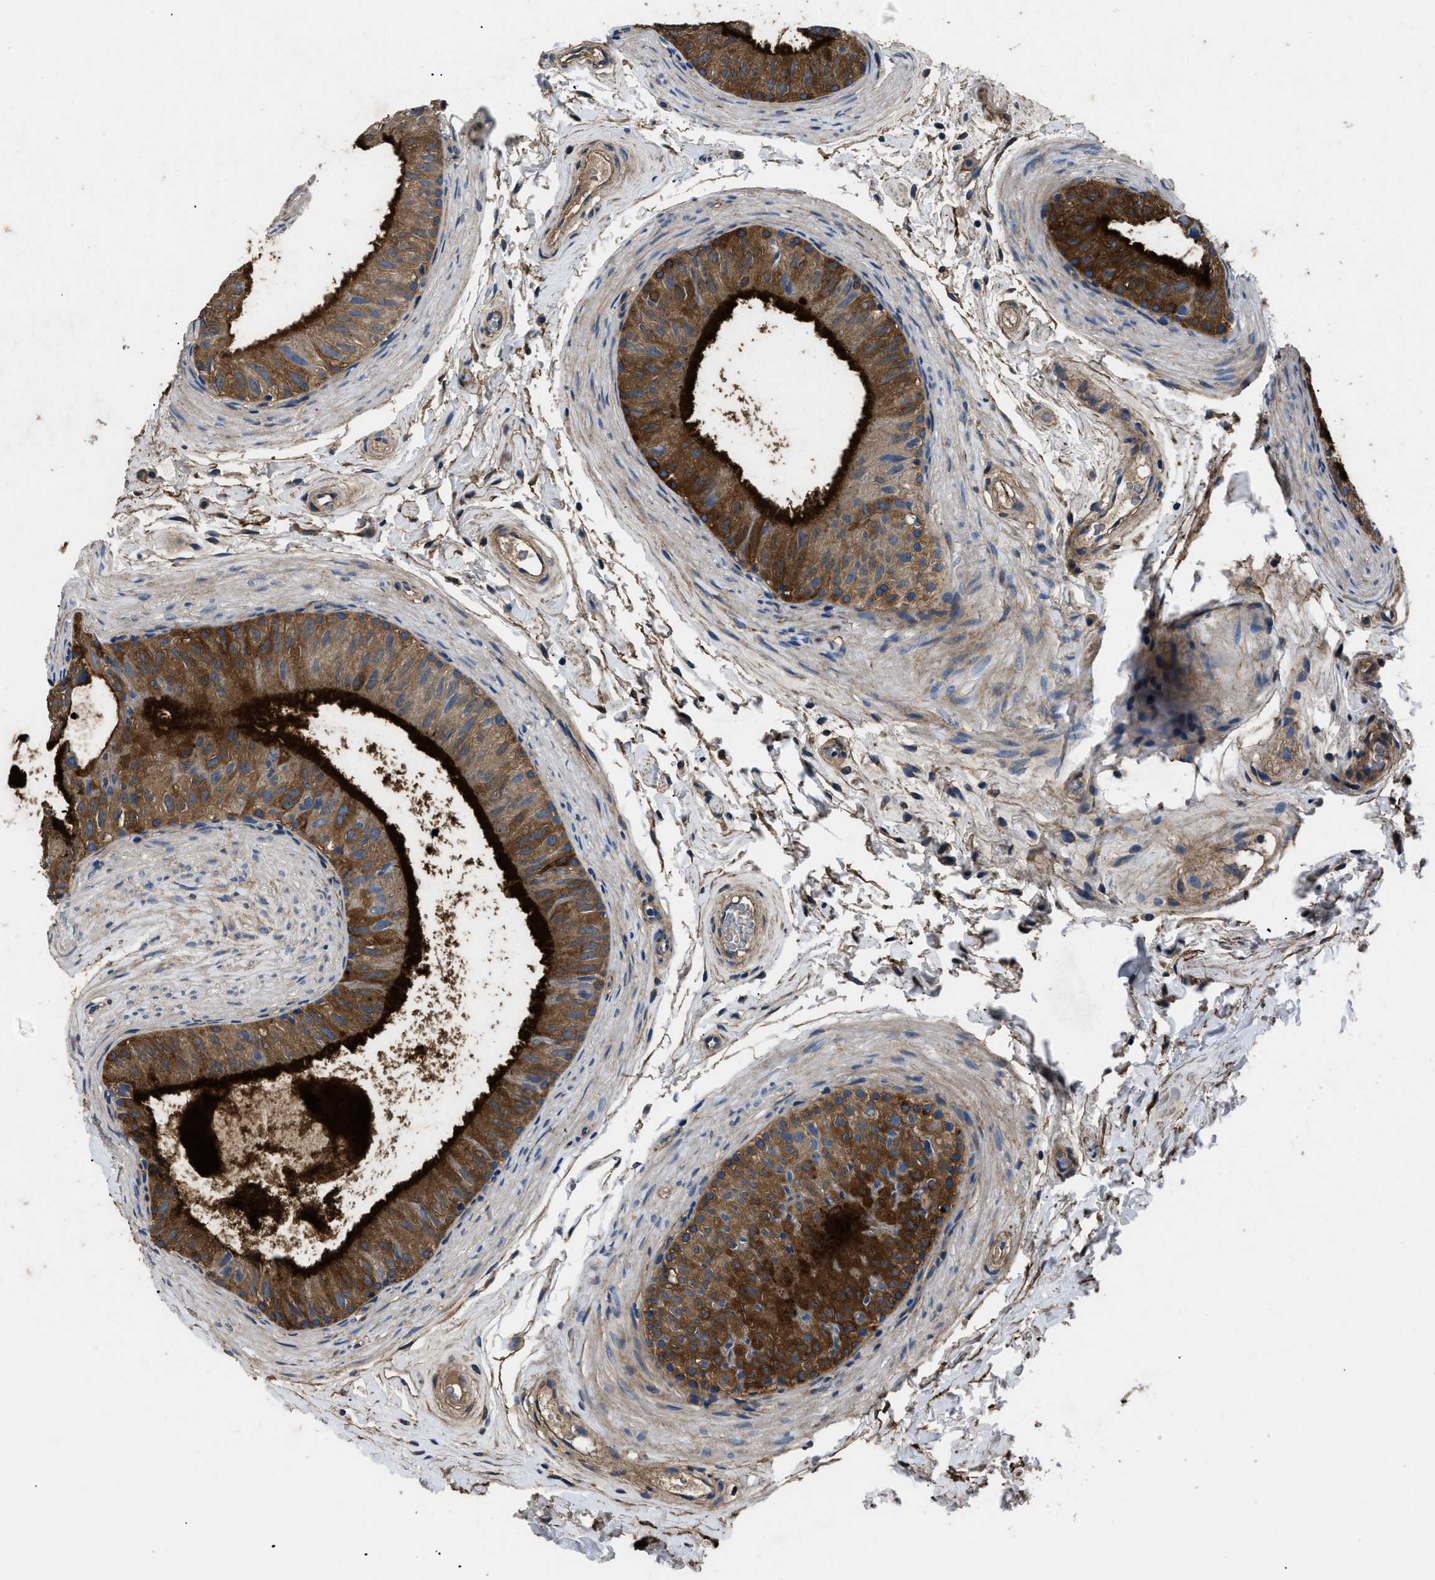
{"staining": {"intensity": "strong", "quantity": ">75%", "location": "cytoplasmic/membranous"}, "tissue": "epididymis", "cell_type": "Glandular cells", "image_type": "normal", "snomed": [{"axis": "morphology", "description": "Normal tissue, NOS"}, {"axis": "topography", "description": "Epididymis"}], "caption": "Immunohistochemical staining of normal human epididymis reveals >75% levels of strong cytoplasmic/membranous protein positivity in about >75% of glandular cells. Immunohistochemistry (ihc) stains the protein in brown and the nuclei are stained blue.", "gene": "CD276", "patient": {"sex": "male", "age": 34}}